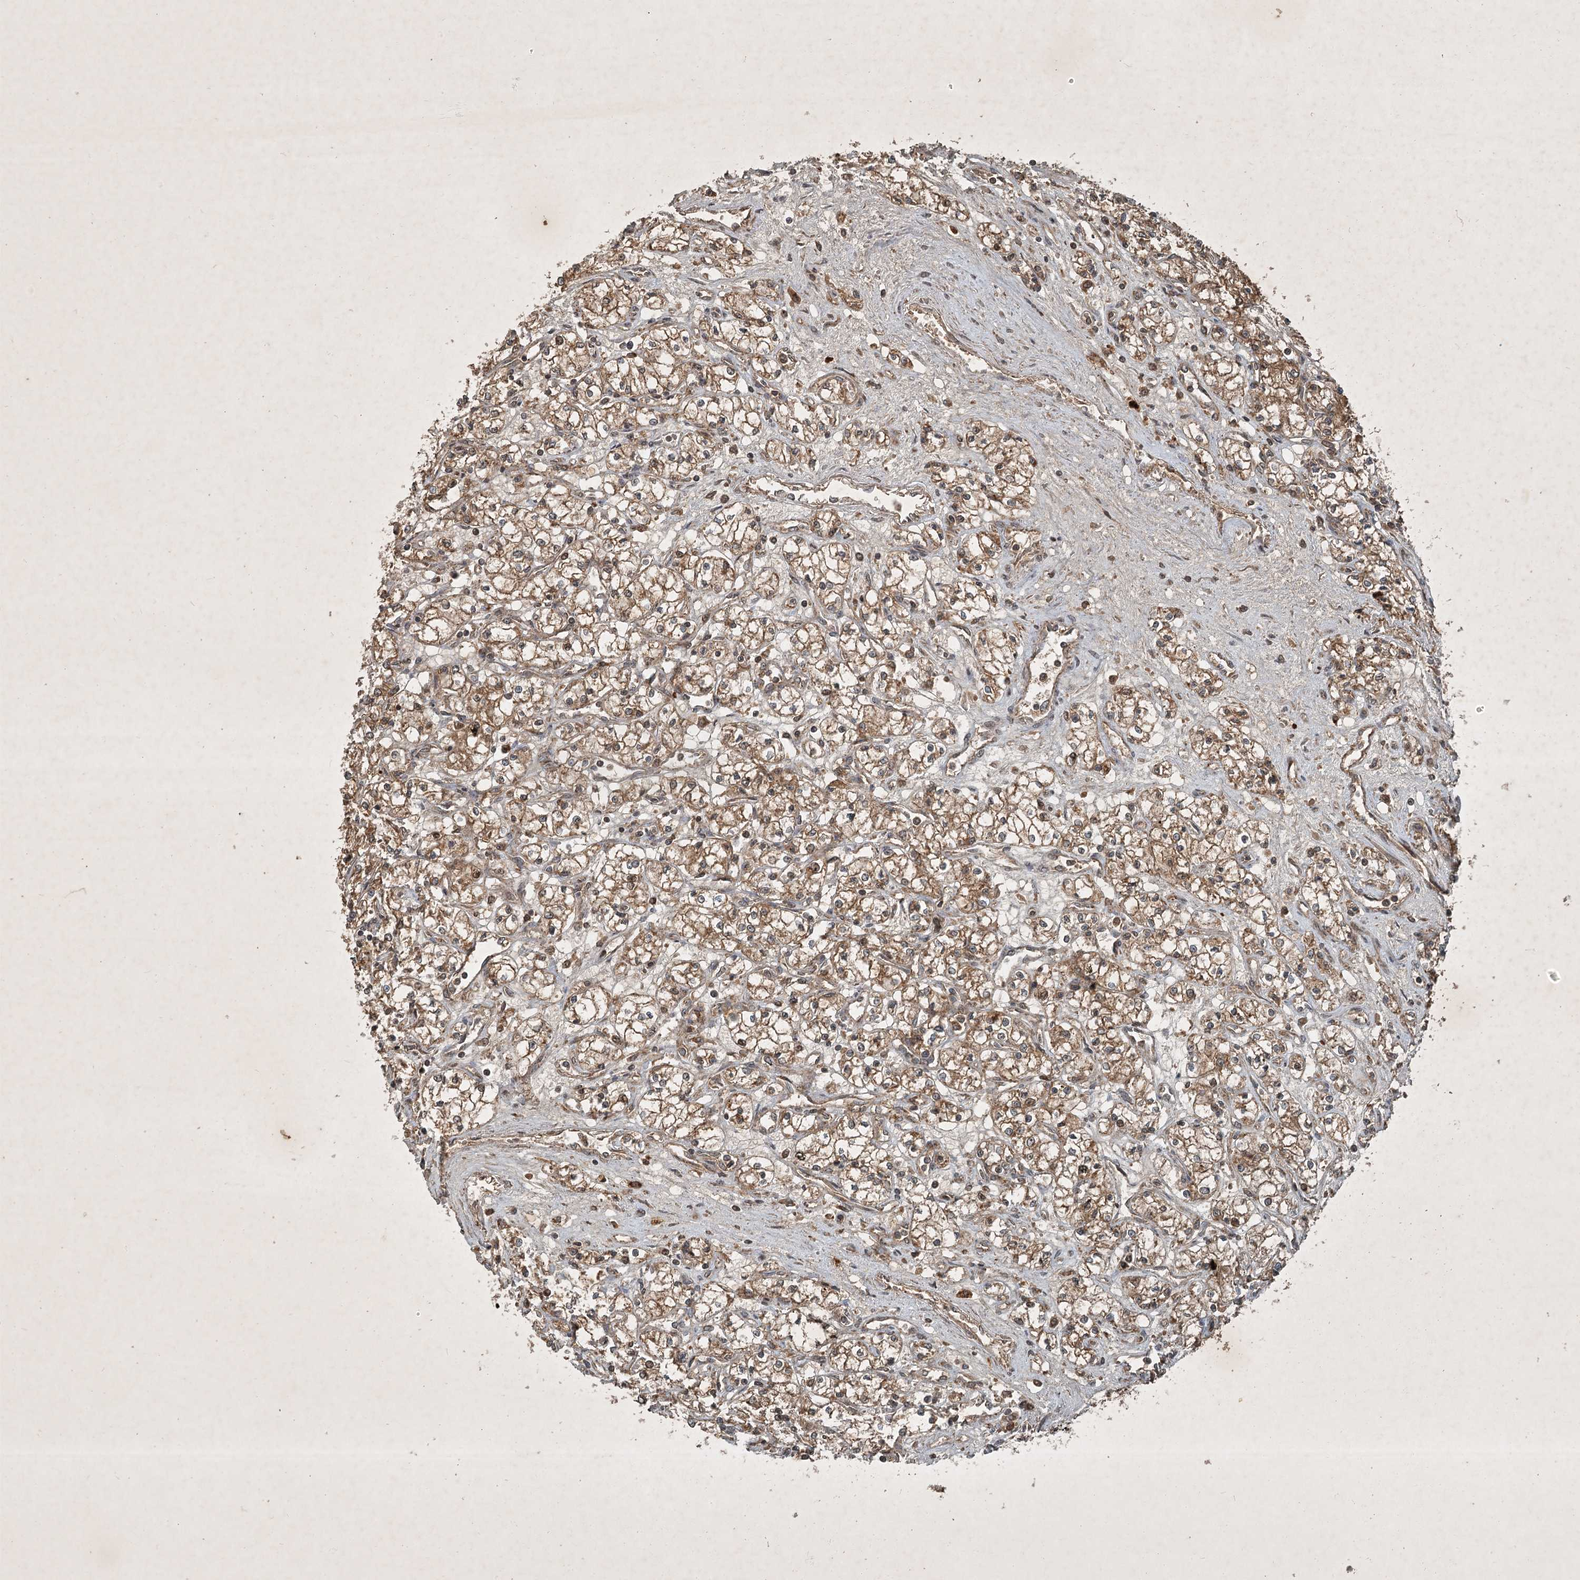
{"staining": {"intensity": "moderate", "quantity": ">75%", "location": "cytoplasmic/membranous"}, "tissue": "renal cancer", "cell_type": "Tumor cells", "image_type": "cancer", "snomed": [{"axis": "morphology", "description": "Adenocarcinoma, NOS"}, {"axis": "topography", "description": "Kidney"}], "caption": "Brown immunohistochemical staining in human renal adenocarcinoma reveals moderate cytoplasmic/membranous expression in approximately >75% of tumor cells.", "gene": "UNC93A", "patient": {"sex": "male", "age": 59}}